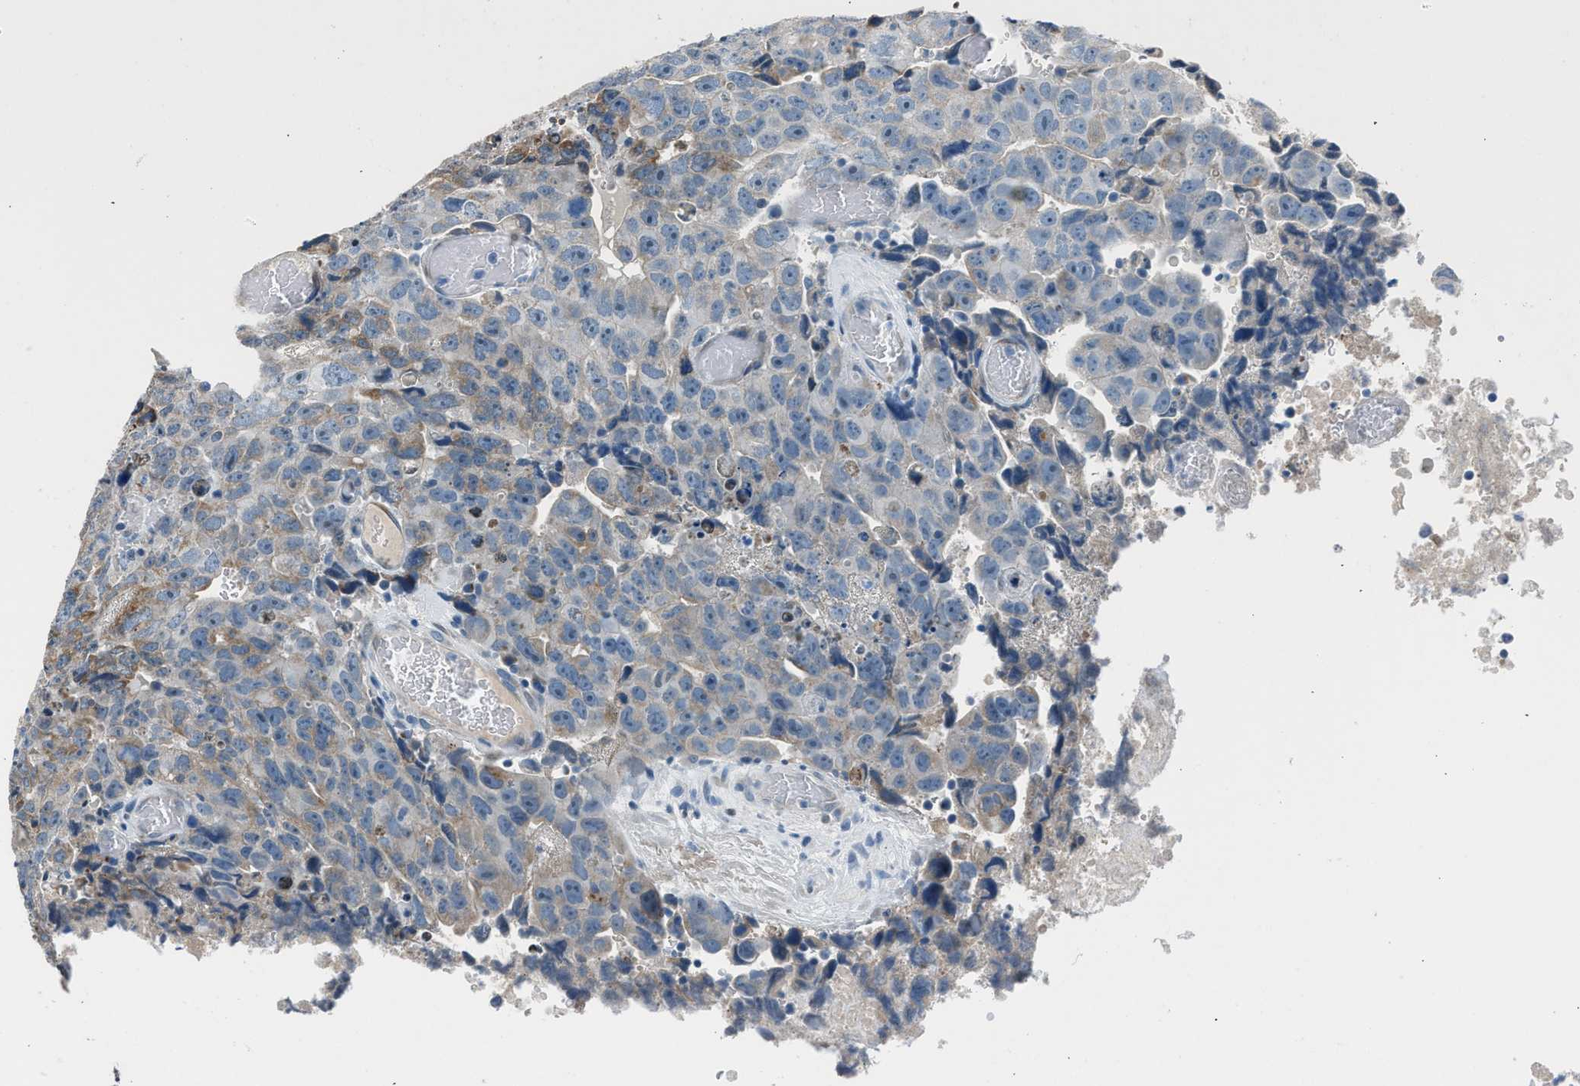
{"staining": {"intensity": "weak", "quantity": "<25%", "location": "cytoplasmic/membranous"}, "tissue": "testis cancer", "cell_type": "Tumor cells", "image_type": "cancer", "snomed": [{"axis": "morphology", "description": "Necrosis, NOS"}, {"axis": "morphology", "description": "Carcinoma, Embryonal, NOS"}, {"axis": "topography", "description": "Testis"}], "caption": "This is an immunohistochemistry (IHC) micrograph of testis cancer. There is no expression in tumor cells.", "gene": "RNF41", "patient": {"sex": "male", "age": 19}}